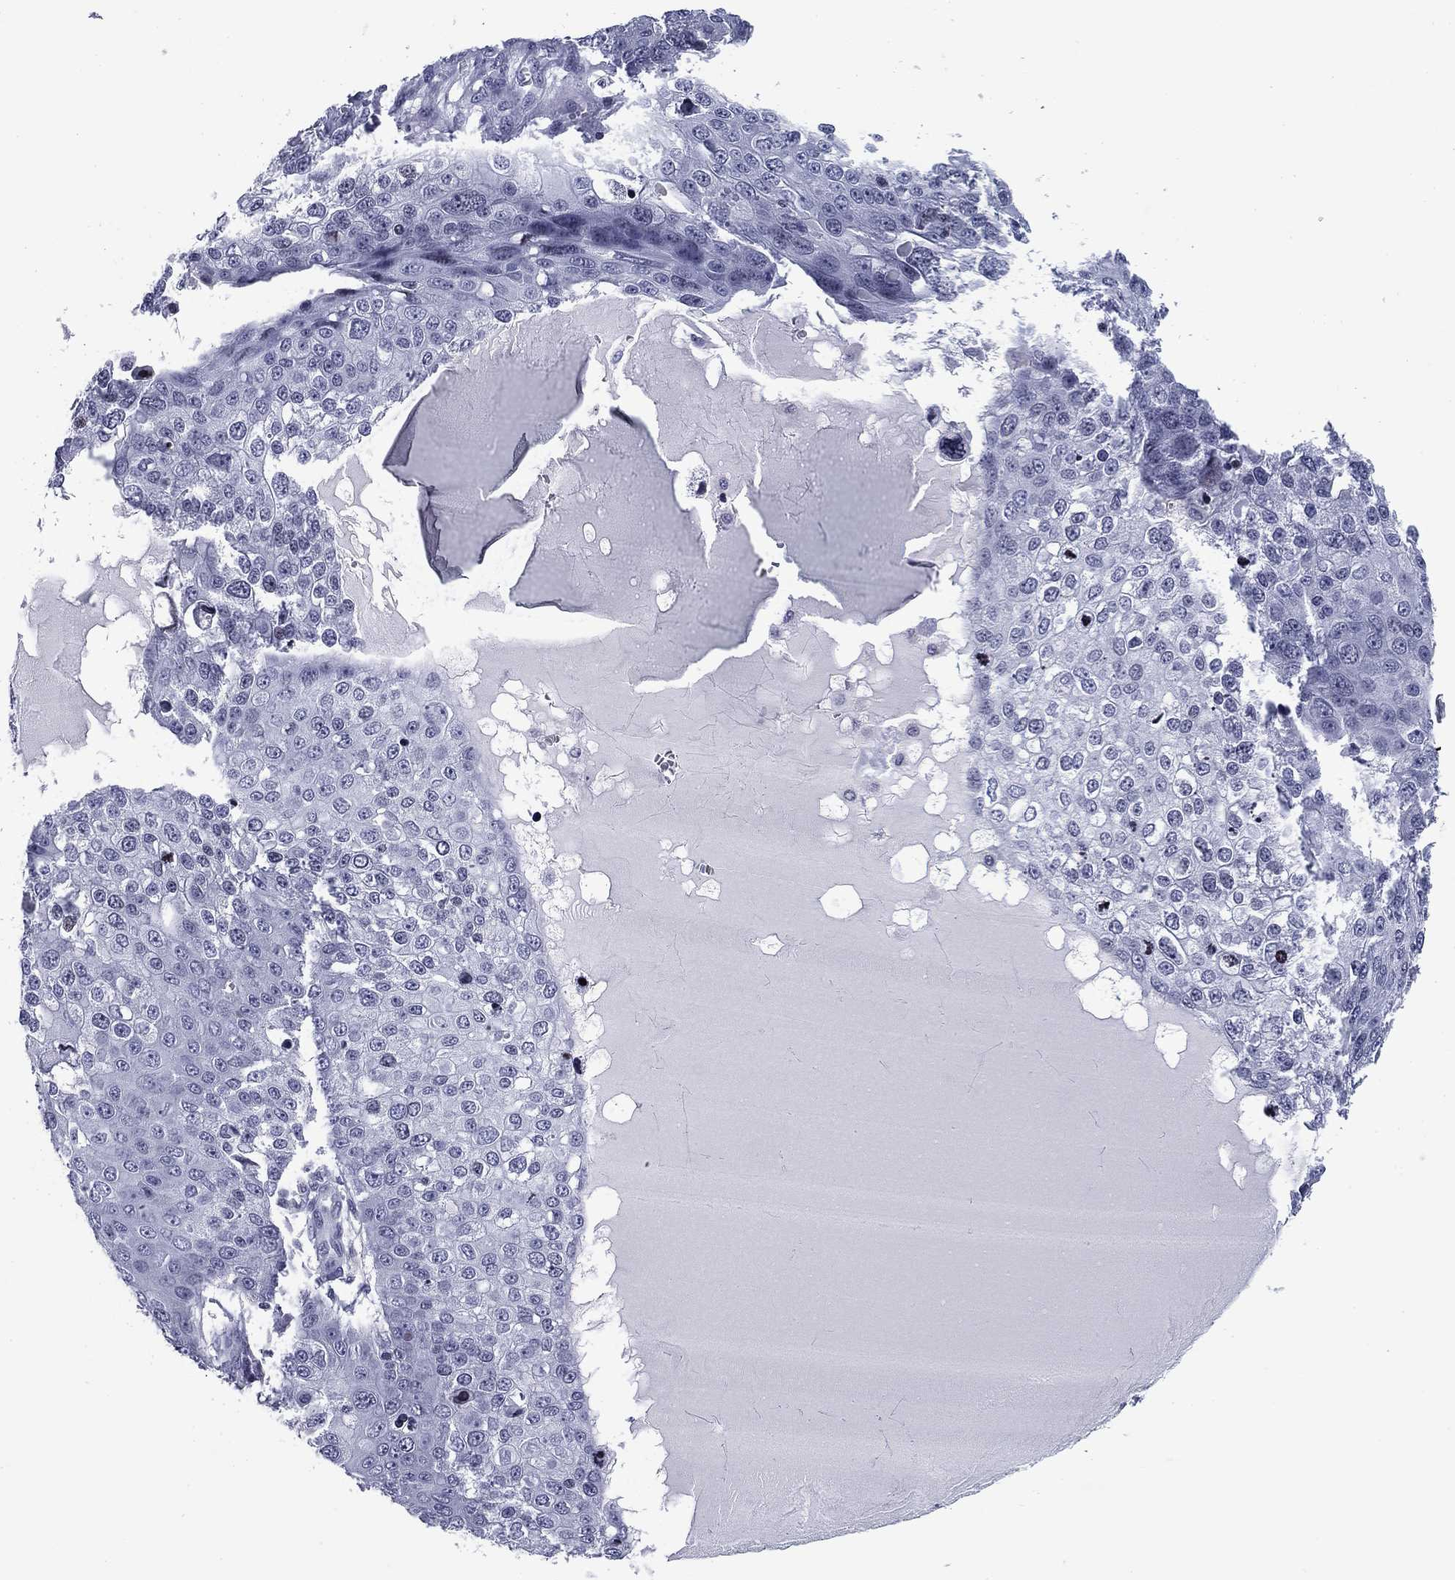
{"staining": {"intensity": "negative", "quantity": "none", "location": "none"}, "tissue": "skin cancer", "cell_type": "Tumor cells", "image_type": "cancer", "snomed": [{"axis": "morphology", "description": "Squamous cell carcinoma, NOS"}, {"axis": "topography", "description": "Skin"}], "caption": "Skin cancer (squamous cell carcinoma) was stained to show a protein in brown. There is no significant expression in tumor cells.", "gene": "CCDC144A", "patient": {"sex": "male", "age": 71}}